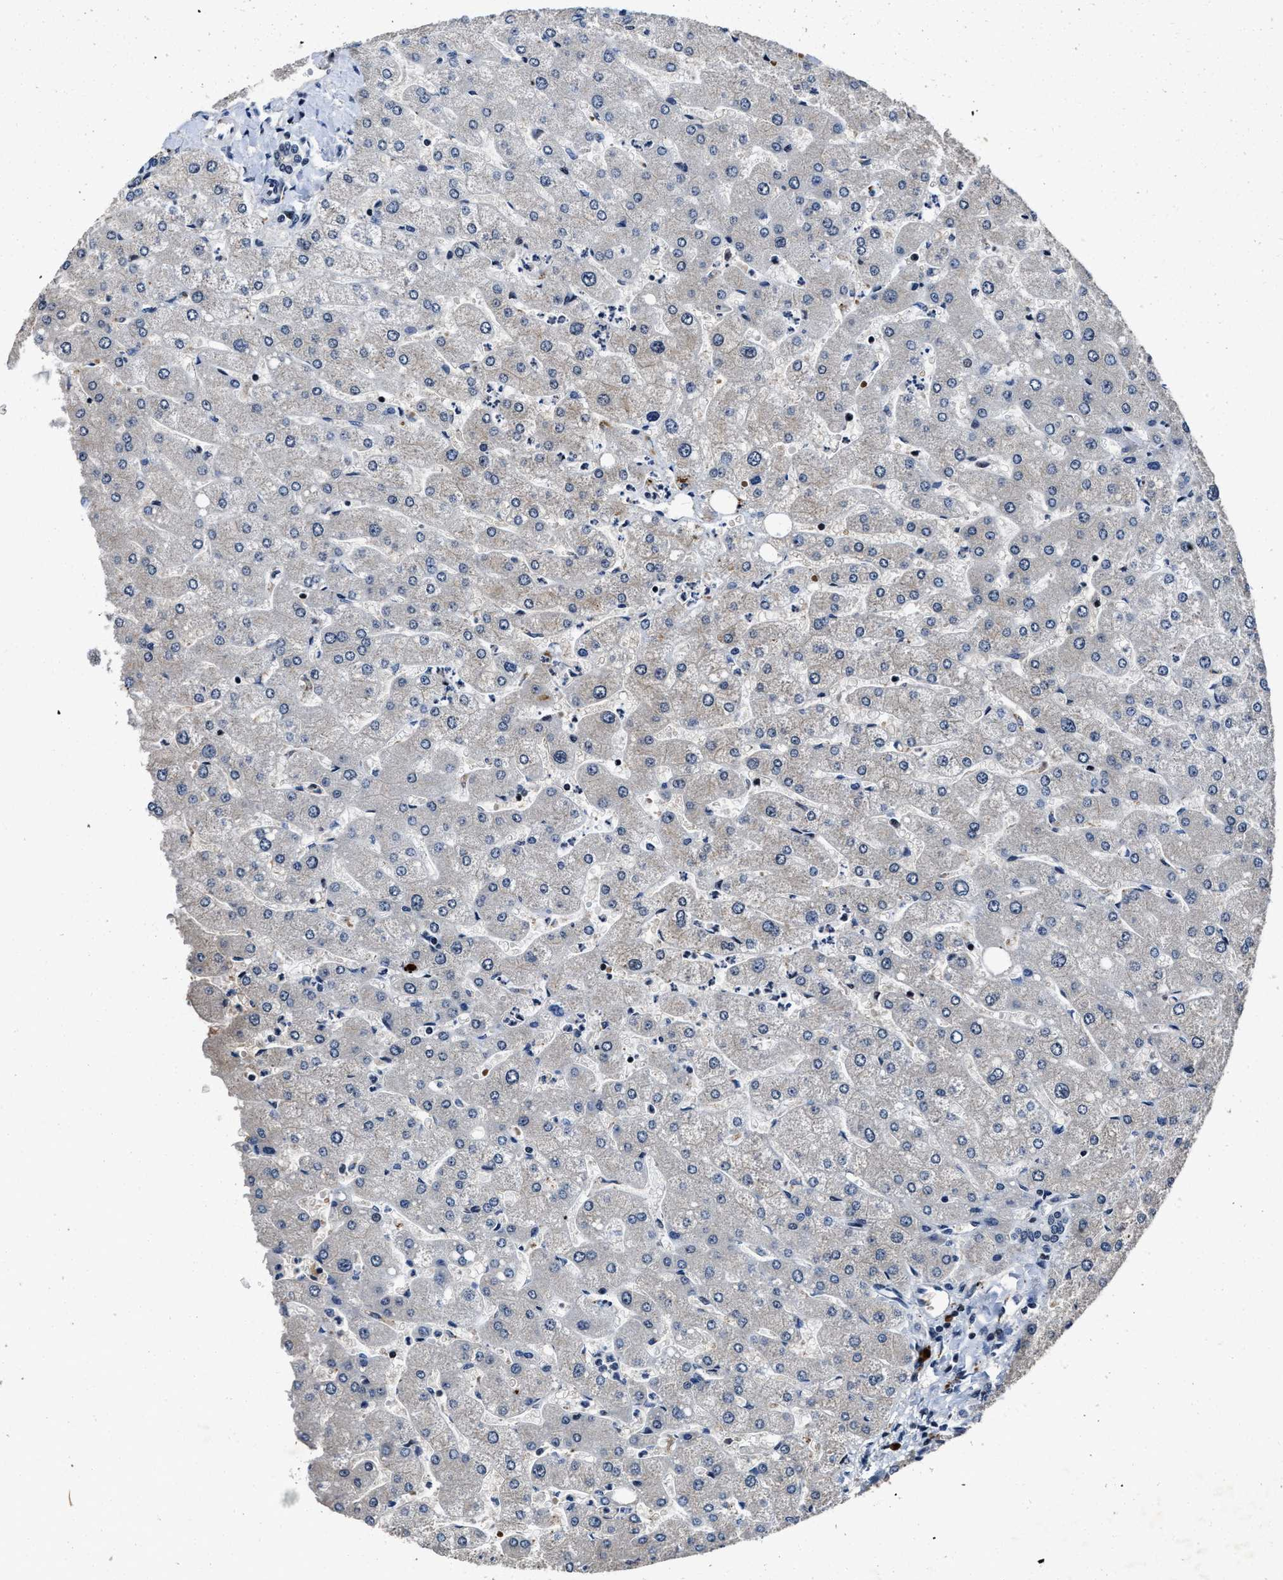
{"staining": {"intensity": "negative", "quantity": "none", "location": "none"}, "tissue": "liver", "cell_type": "Cholangiocytes", "image_type": "normal", "snomed": [{"axis": "morphology", "description": "Normal tissue, NOS"}, {"axis": "topography", "description": "Liver"}], "caption": "Protein analysis of benign liver demonstrates no significant positivity in cholangiocytes.", "gene": "ZNF233", "patient": {"sex": "male", "age": 55}}